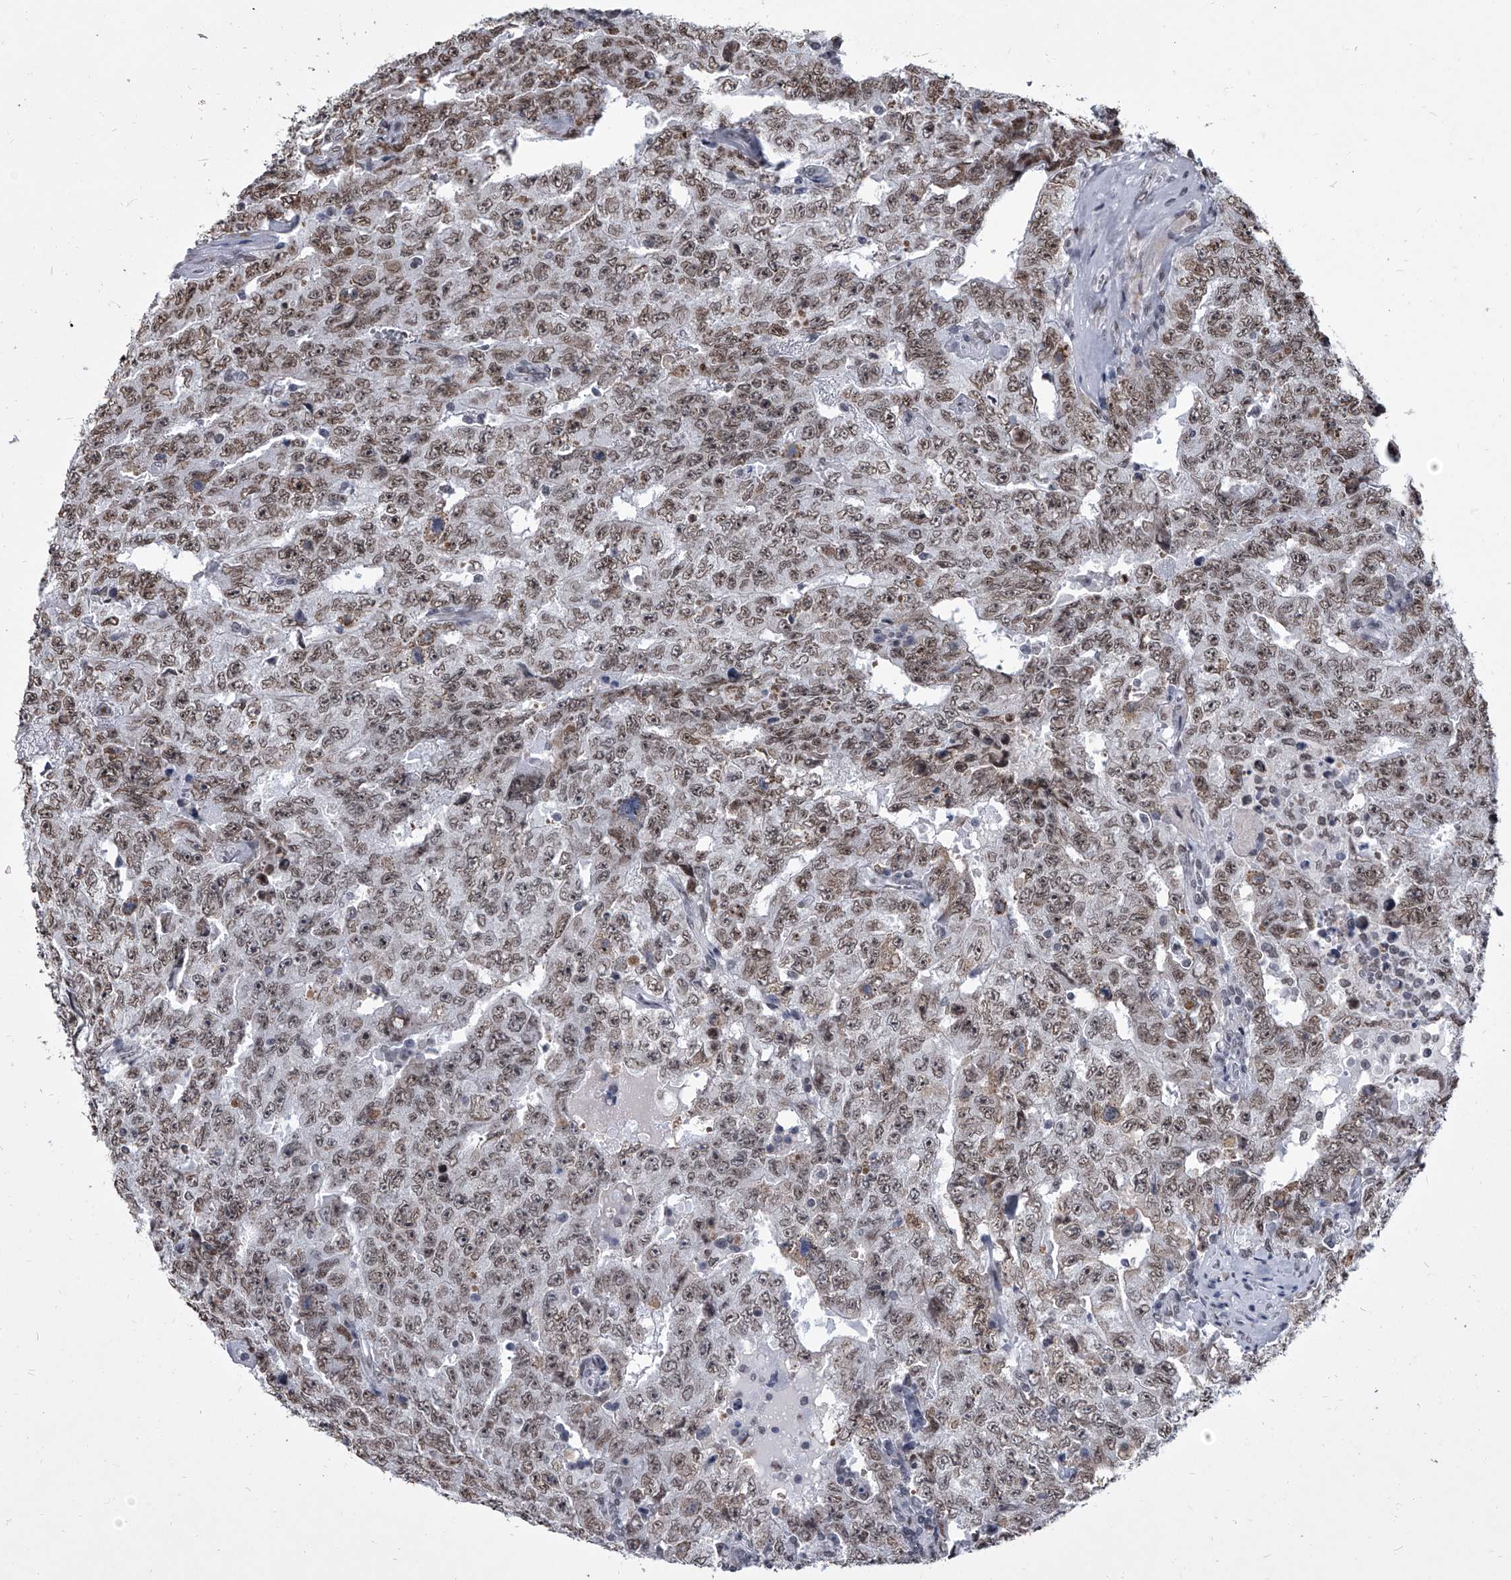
{"staining": {"intensity": "moderate", "quantity": ">75%", "location": "nuclear"}, "tissue": "testis cancer", "cell_type": "Tumor cells", "image_type": "cancer", "snomed": [{"axis": "morphology", "description": "Carcinoma, Embryonal, NOS"}, {"axis": "topography", "description": "Testis"}], "caption": "Human testis embryonal carcinoma stained with a brown dye exhibits moderate nuclear positive staining in approximately >75% of tumor cells.", "gene": "PPIL4", "patient": {"sex": "male", "age": 26}}